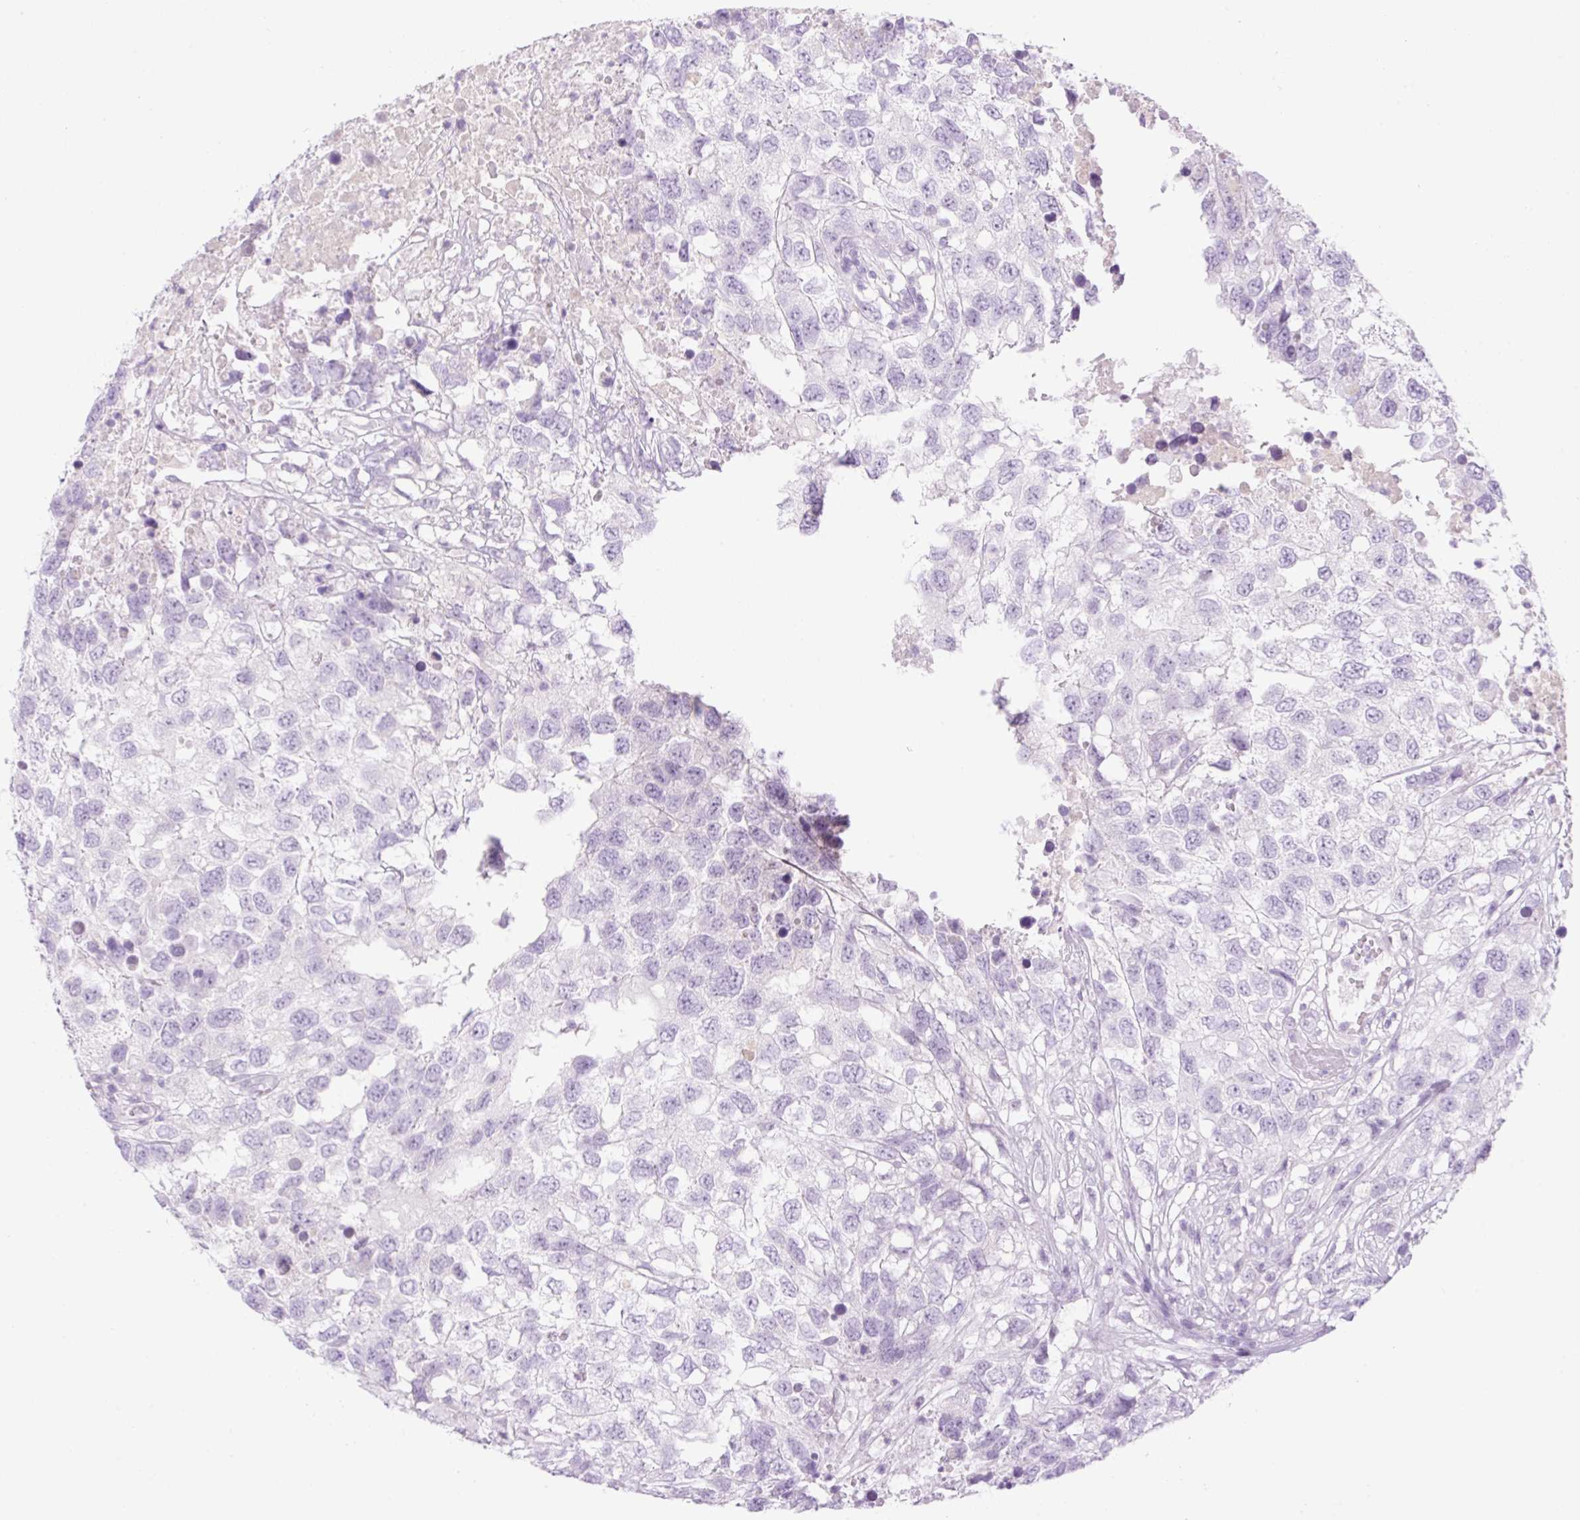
{"staining": {"intensity": "negative", "quantity": "none", "location": "none"}, "tissue": "testis cancer", "cell_type": "Tumor cells", "image_type": "cancer", "snomed": [{"axis": "morphology", "description": "Carcinoma, Embryonal, NOS"}, {"axis": "topography", "description": "Testis"}], "caption": "Immunohistochemical staining of embryonal carcinoma (testis) shows no significant expression in tumor cells. (DAB (3,3'-diaminobenzidine) immunohistochemistry (IHC), high magnification).", "gene": "PALM3", "patient": {"sex": "male", "age": 83}}